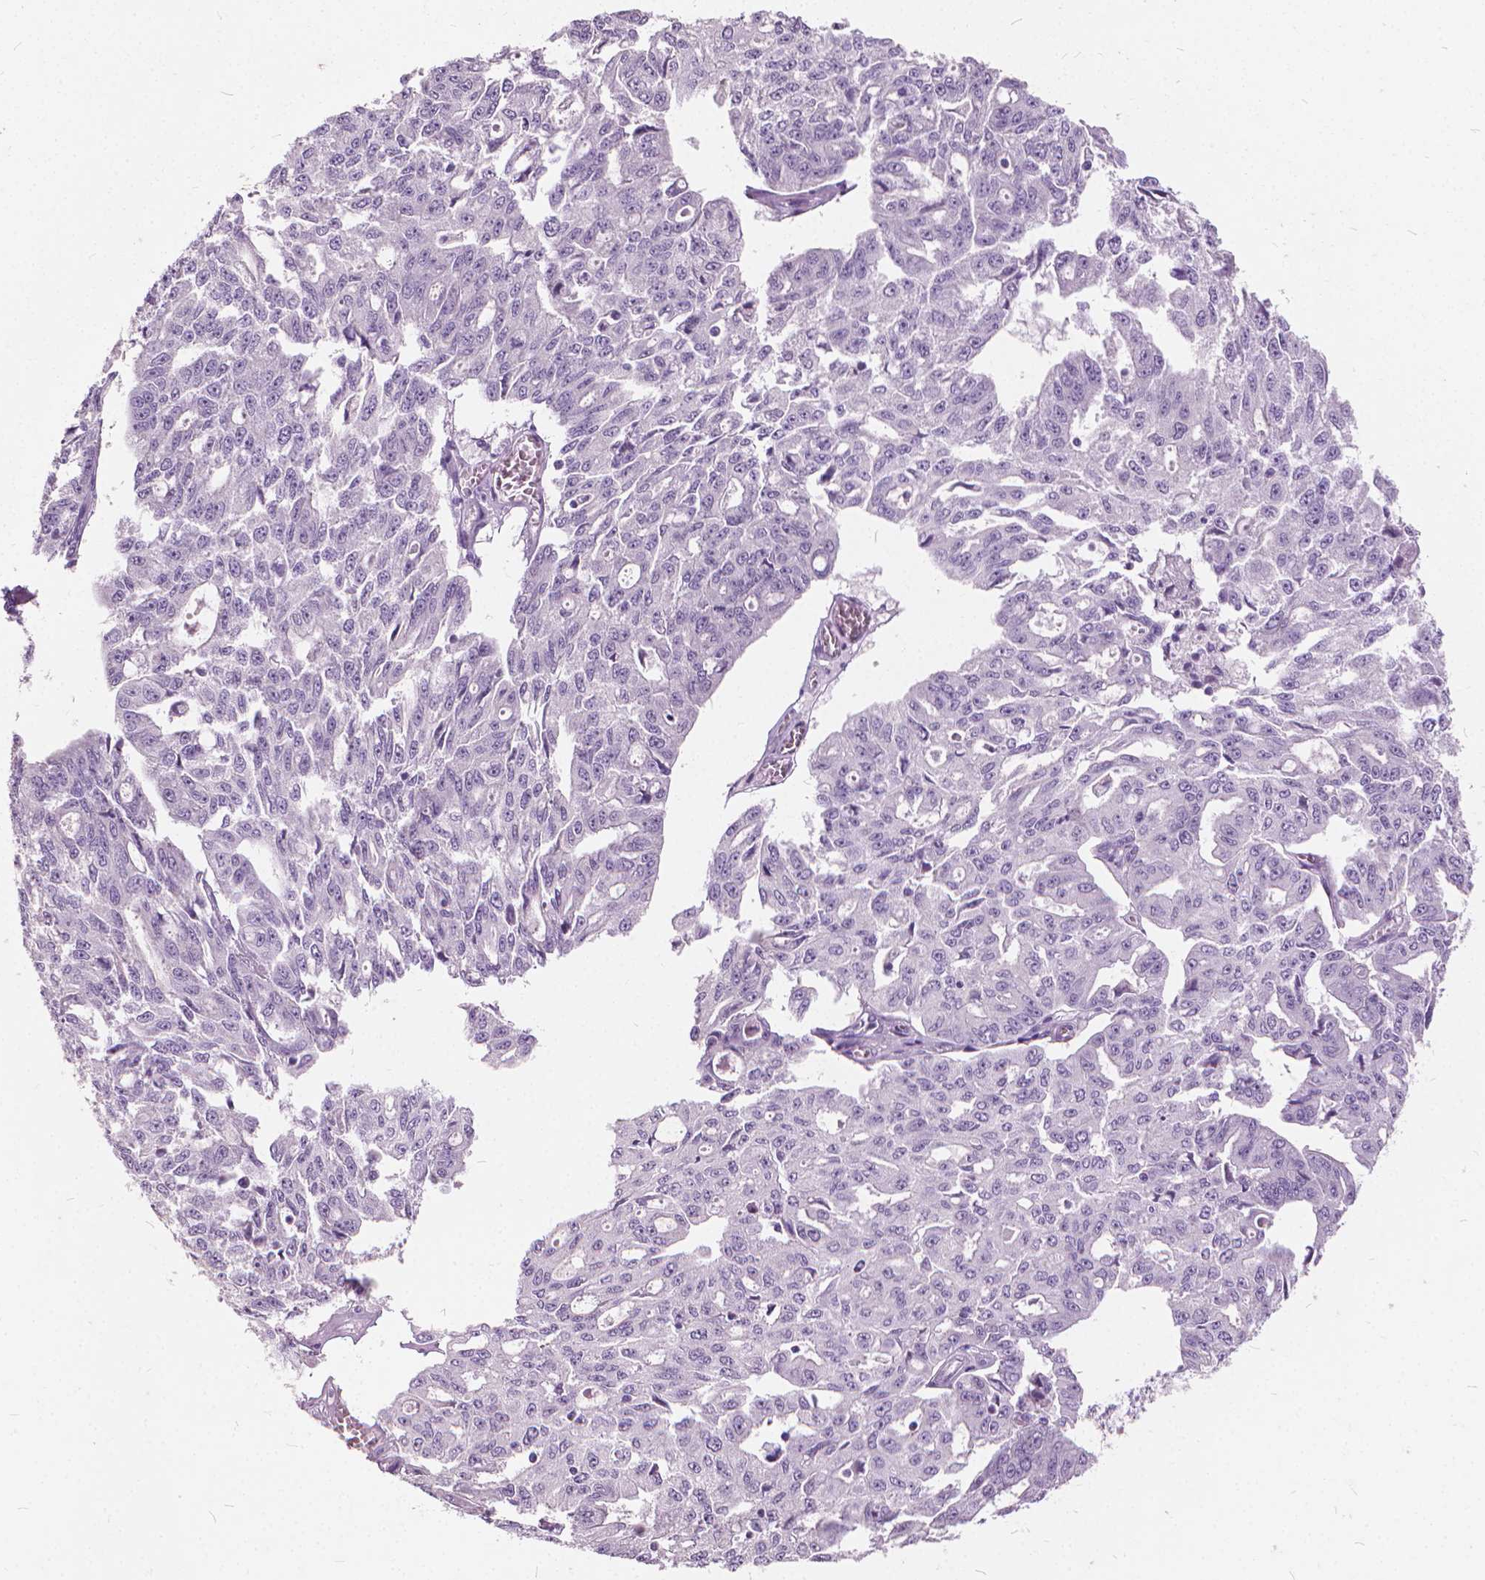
{"staining": {"intensity": "negative", "quantity": "none", "location": "none"}, "tissue": "ovarian cancer", "cell_type": "Tumor cells", "image_type": "cancer", "snomed": [{"axis": "morphology", "description": "Carcinoma, endometroid"}, {"axis": "topography", "description": "Ovary"}], "caption": "Immunohistochemistry (IHC) of ovarian cancer (endometroid carcinoma) reveals no positivity in tumor cells.", "gene": "DNM1", "patient": {"sex": "female", "age": 65}}